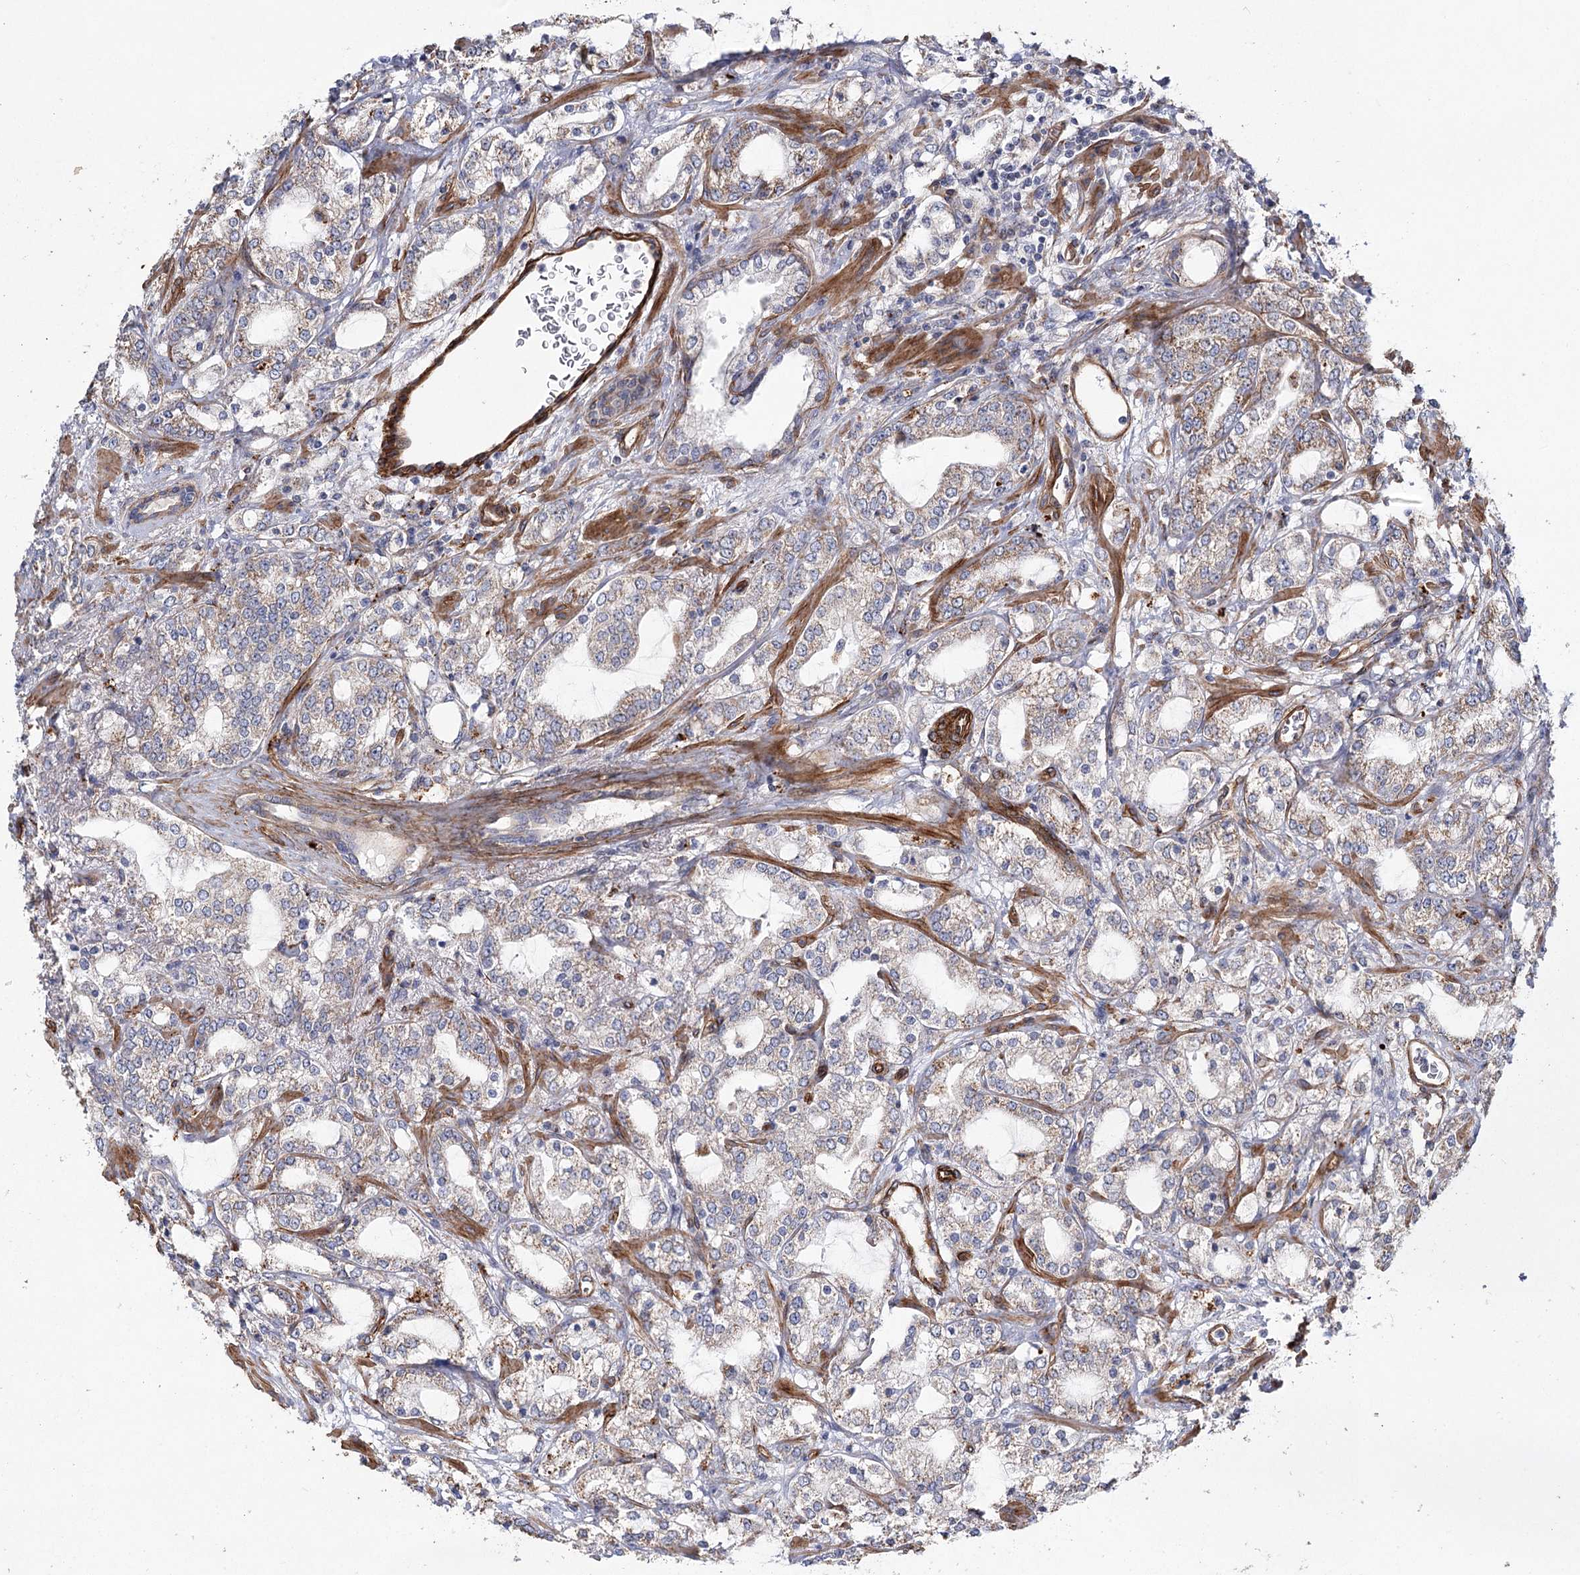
{"staining": {"intensity": "weak", "quantity": "25%-75%", "location": "cytoplasmic/membranous"}, "tissue": "prostate cancer", "cell_type": "Tumor cells", "image_type": "cancer", "snomed": [{"axis": "morphology", "description": "Adenocarcinoma, High grade"}, {"axis": "topography", "description": "Prostate"}], "caption": "The photomicrograph exhibits staining of prostate cancer (high-grade adenocarcinoma), revealing weak cytoplasmic/membranous protein staining (brown color) within tumor cells.", "gene": "TMEM164", "patient": {"sex": "male", "age": 64}}